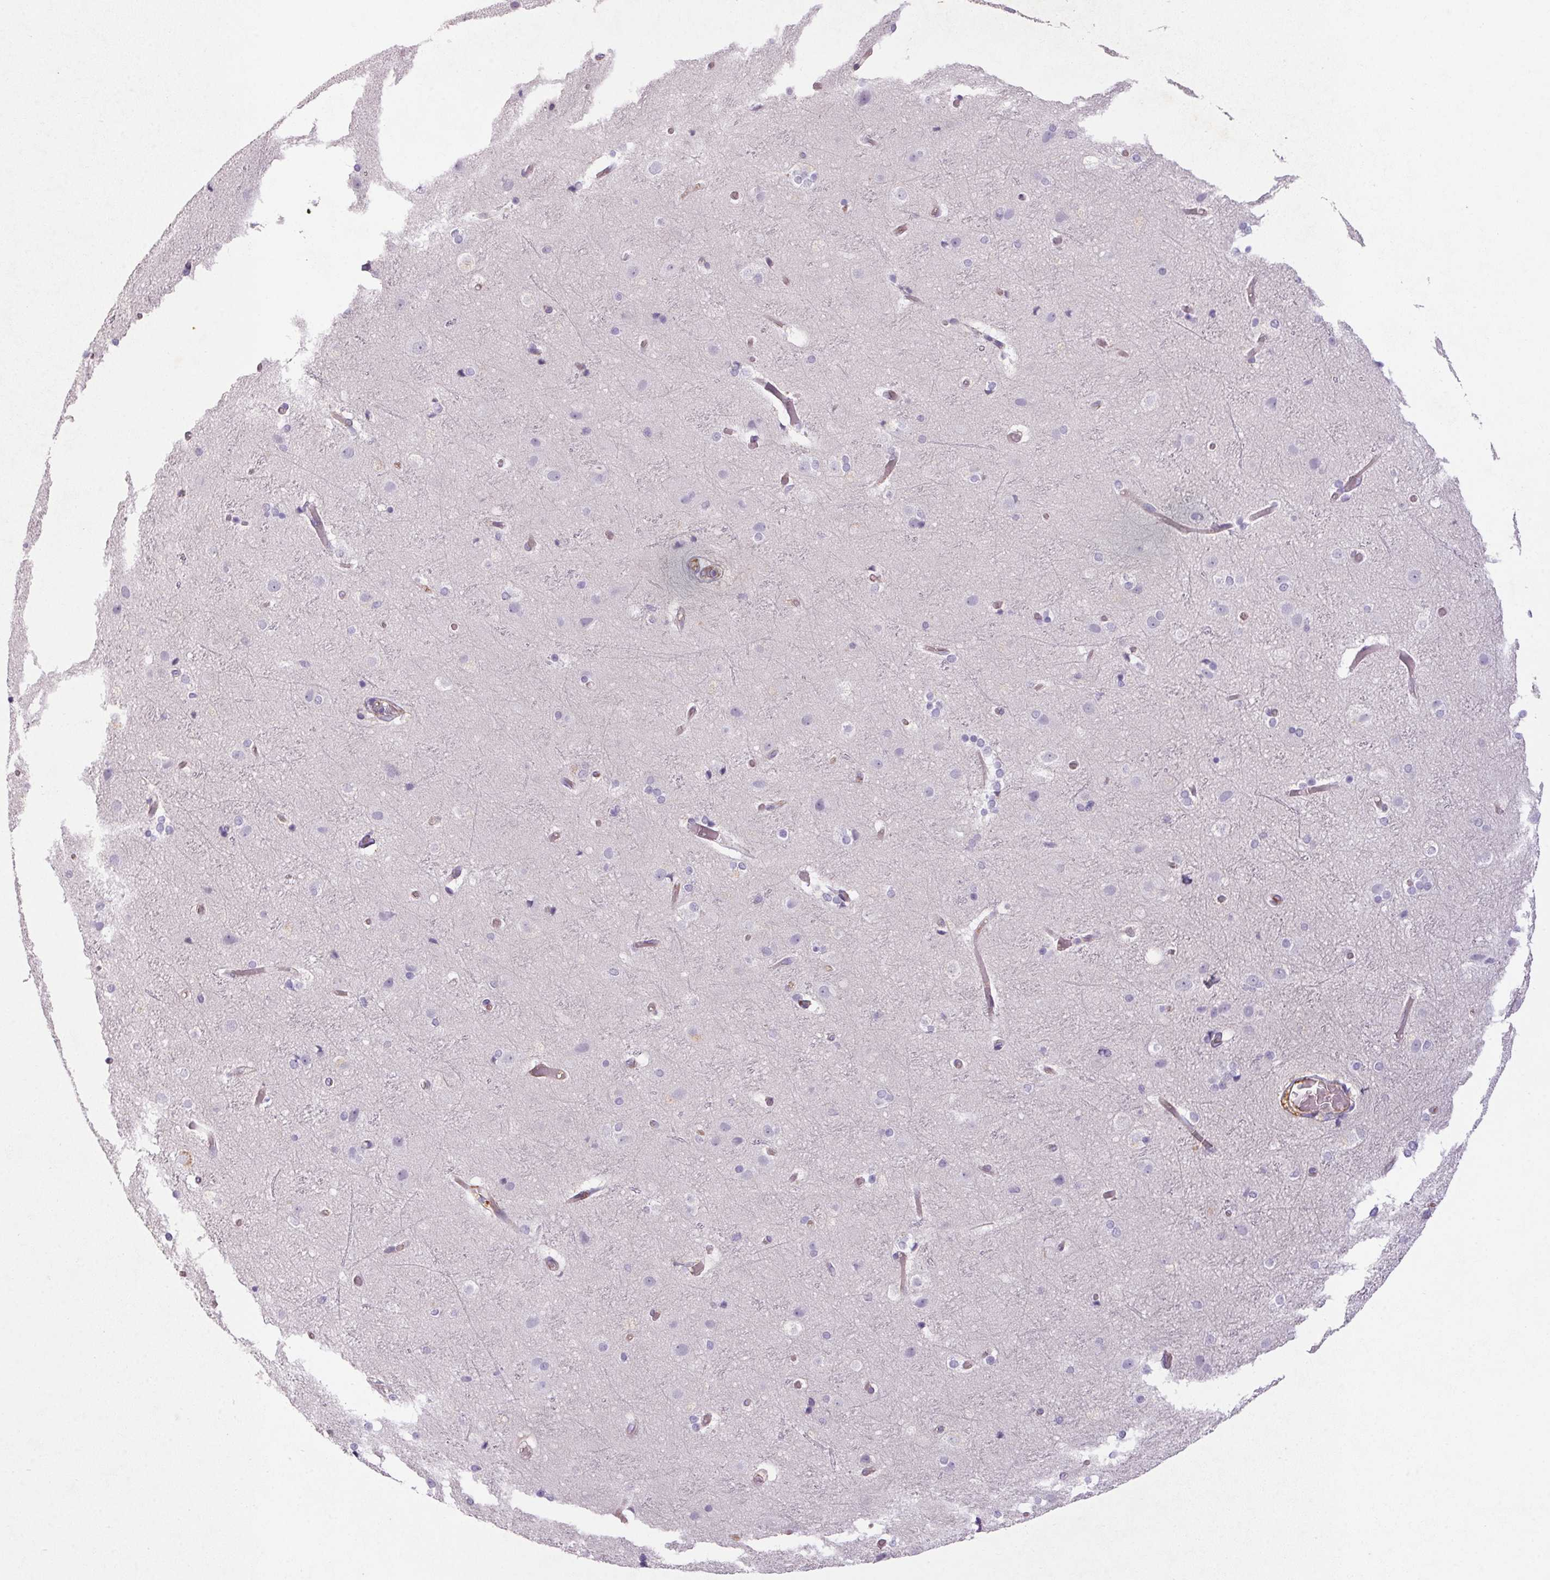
{"staining": {"intensity": "negative", "quantity": "none", "location": "none"}, "tissue": "cerebral cortex", "cell_type": "Endothelial cells", "image_type": "normal", "snomed": [{"axis": "morphology", "description": "Normal tissue, NOS"}, {"axis": "topography", "description": "Cerebral cortex"}], "caption": "Photomicrograph shows no significant protein expression in endothelial cells of unremarkable cerebral cortex. (Brightfield microscopy of DAB (3,3'-diaminobenzidine) immunohistochemistry (IHC) at high magnification).", "gene": "APOC4", "patient": {"sex": "female", "age": 52}}